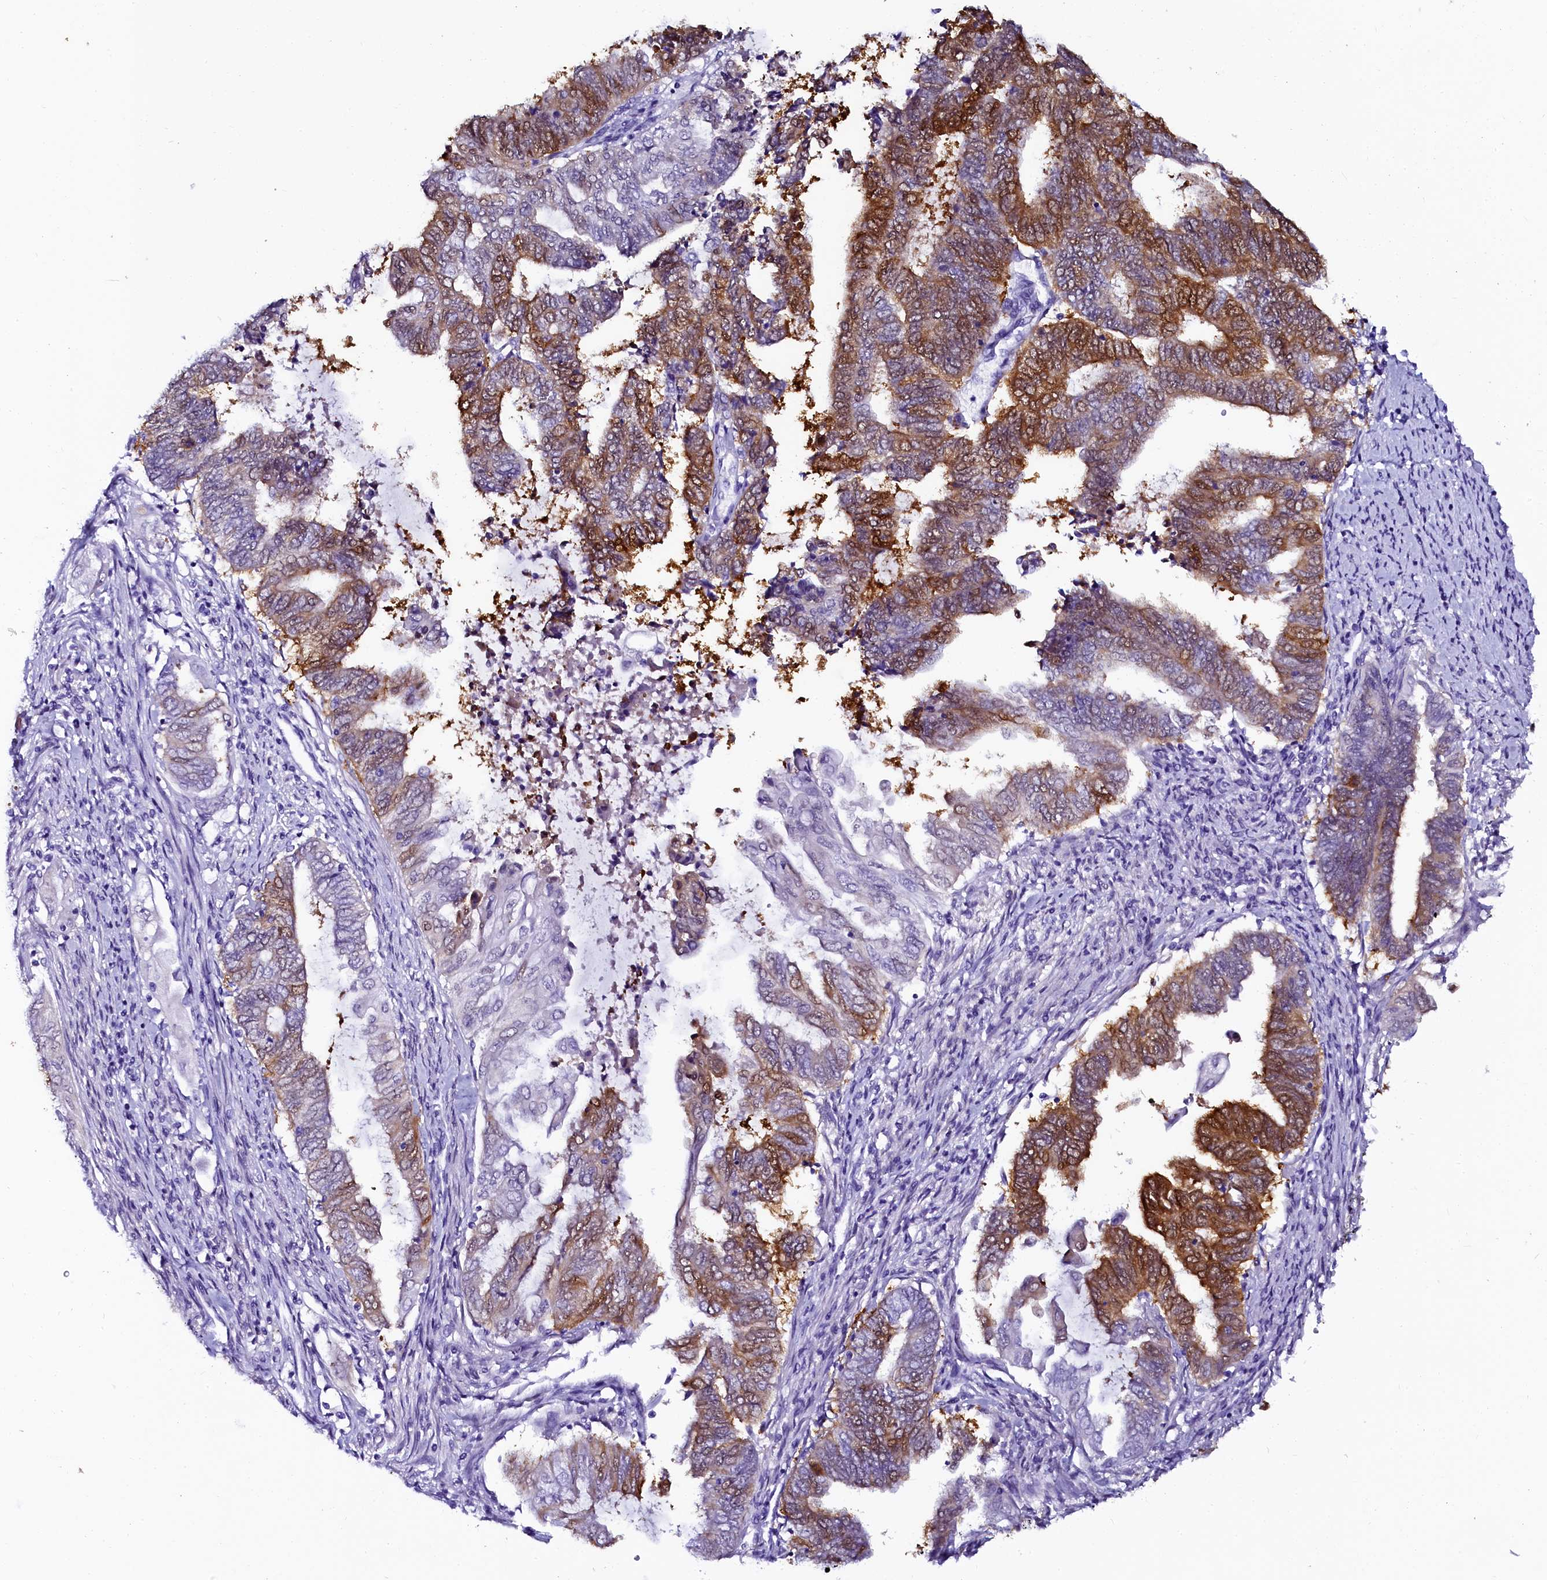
{"staining": {"intensity": "strong", "quantity": "25%-75%", "location": "cytoplasmic/membranous"}, "tissue": "endometrial cancer", "cell_type": "Tumor cells", "image_type": "cancer", "snomed": [{"axis": "morphology", "description": "Adenocarcinoma, NOS"}, {"axis": "topography", "description": "Uterus"}, {"axis": "topography", "description": "Endometrium"}], "caption": "Immunohistochemical staining of human endometrial cancer (adenocarcinoma) exhibits high levels of strong cytoplasmic/membranous positivity in about 25%-75% of tumor cells.", "gene": "SORD", "patient": {"sex": "female", "age": 70}}